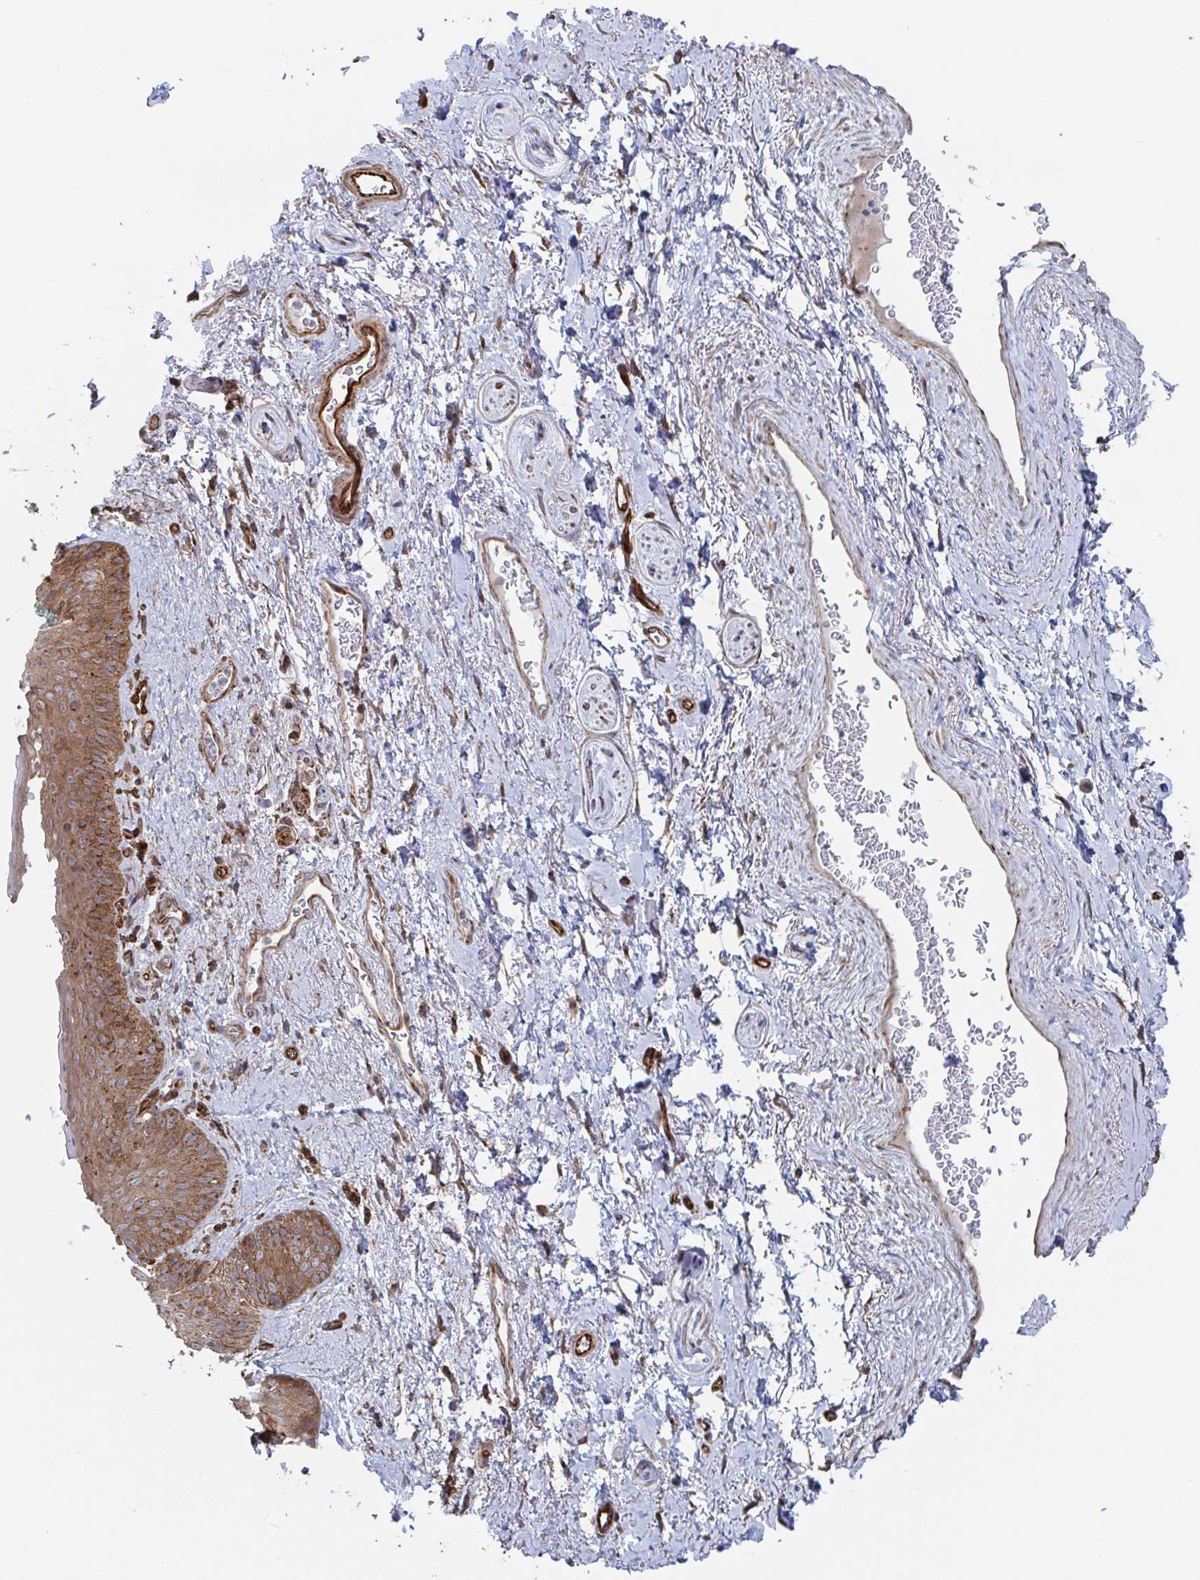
{"staining": {"intensity": "negative", "quantity": "none", "location": "none"}, "tissue": "adipose tissue", "cell_type": "Adipocytes", "image_type": "normal", "snomed": [{"axis": "morphology", "description": "Normal tissue, NOS"}, {"axis": "topography", "description": "Vulva"}, {"axis": "topography", "description": "Peripheral nerve tissue"}], "caption": "The histopathology image reveals no significant staining in adipocytes of adipose tissue.", "gene": "DVL3", "patient": {"sex": "female", "age": 66}}